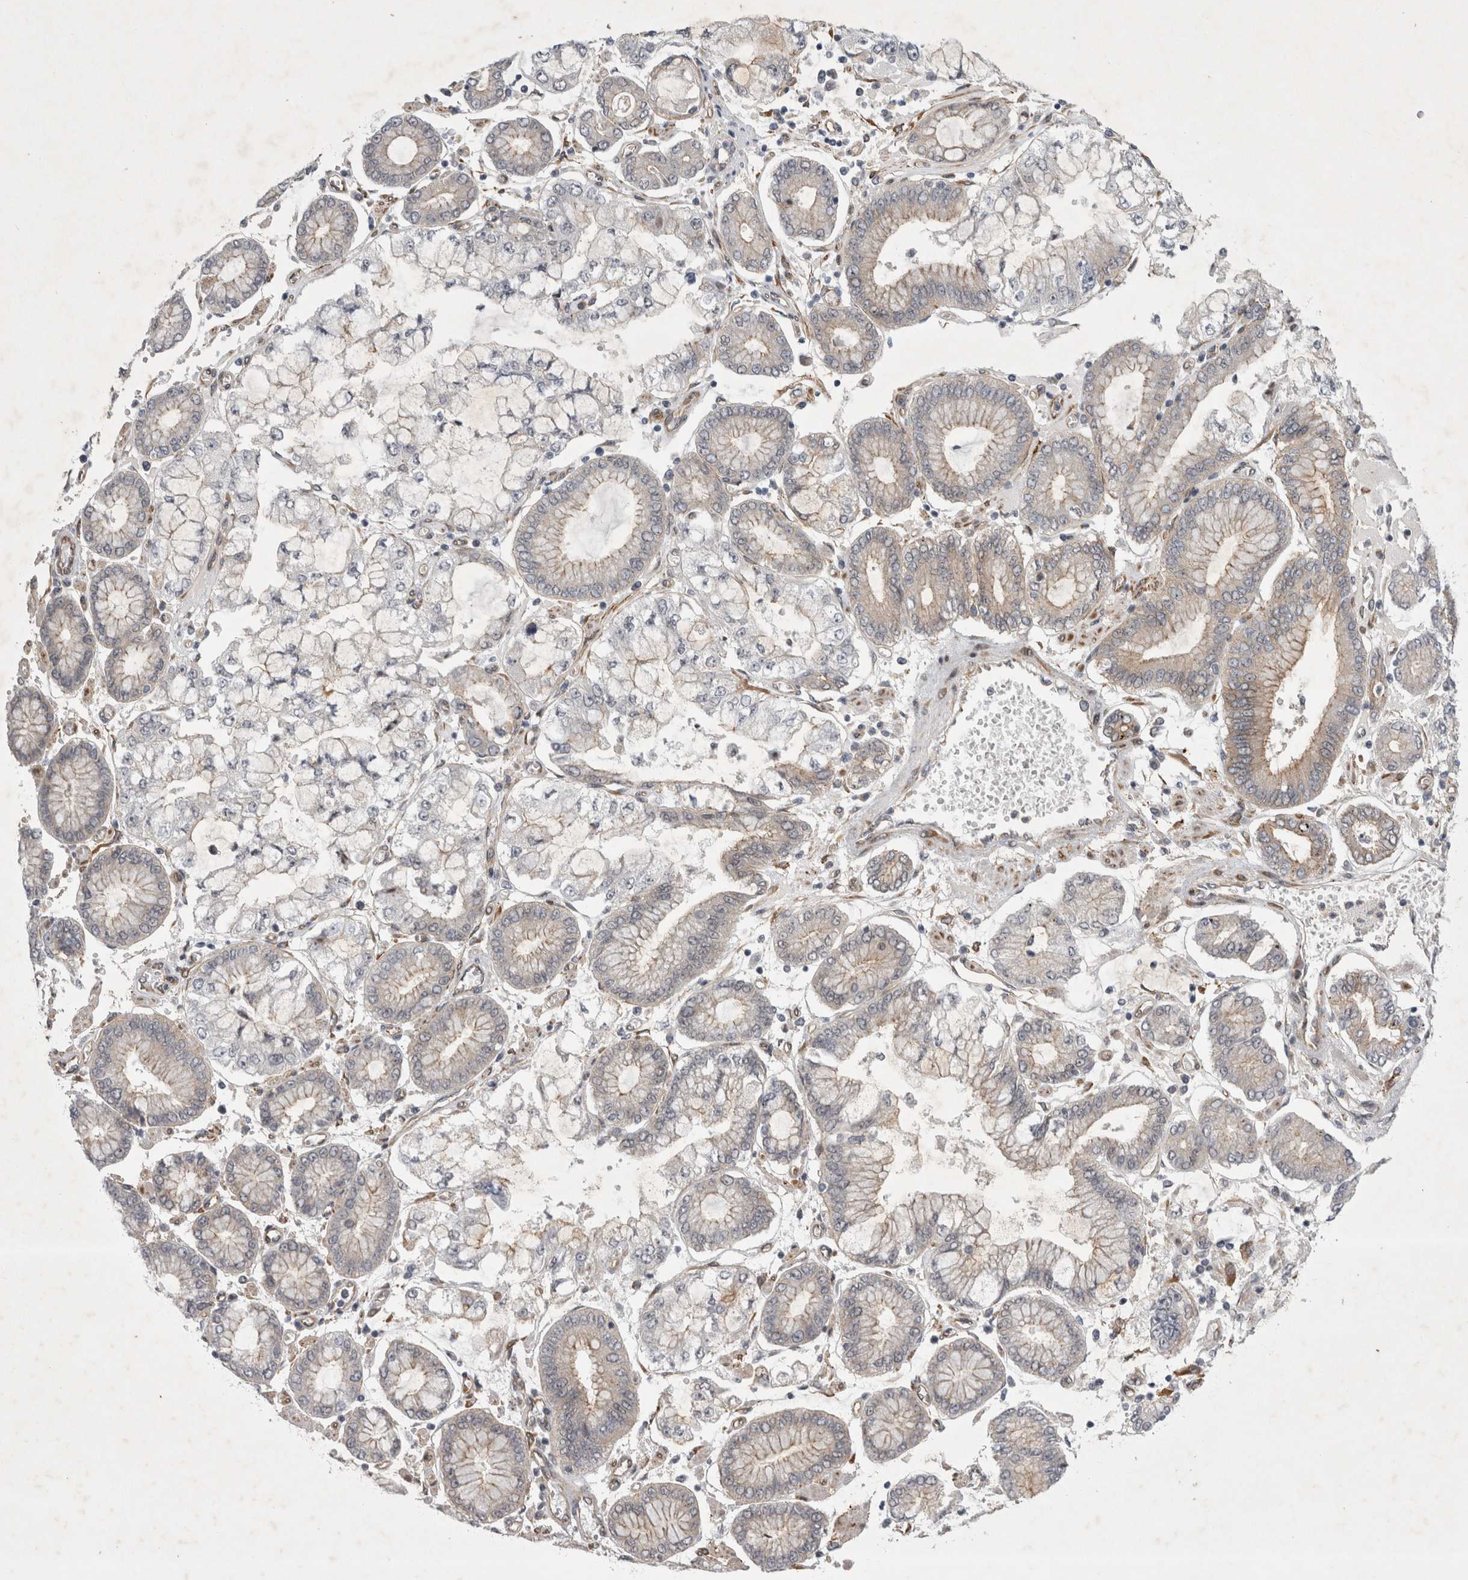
{"staining": {"intensity": "weak", "quantity": "<25%", "location": "cytoplasmic/membranous"}, "tissue": "stomach cancer", "cell_type": "Tumor cells", "image_type": "cancer", "snomed": [{"axis": "morphology", "description": "Adenocarcinoma, NOS"}, {"axis": "topography", "description": "Stomach"}], "caption": "The IHC histopathology image has no significant positivity in tumor cells of stomach cancer (adenocarcinoma) tissue.", "gene": "PARP11", "patient": {"sex": "male", "age": 76}}